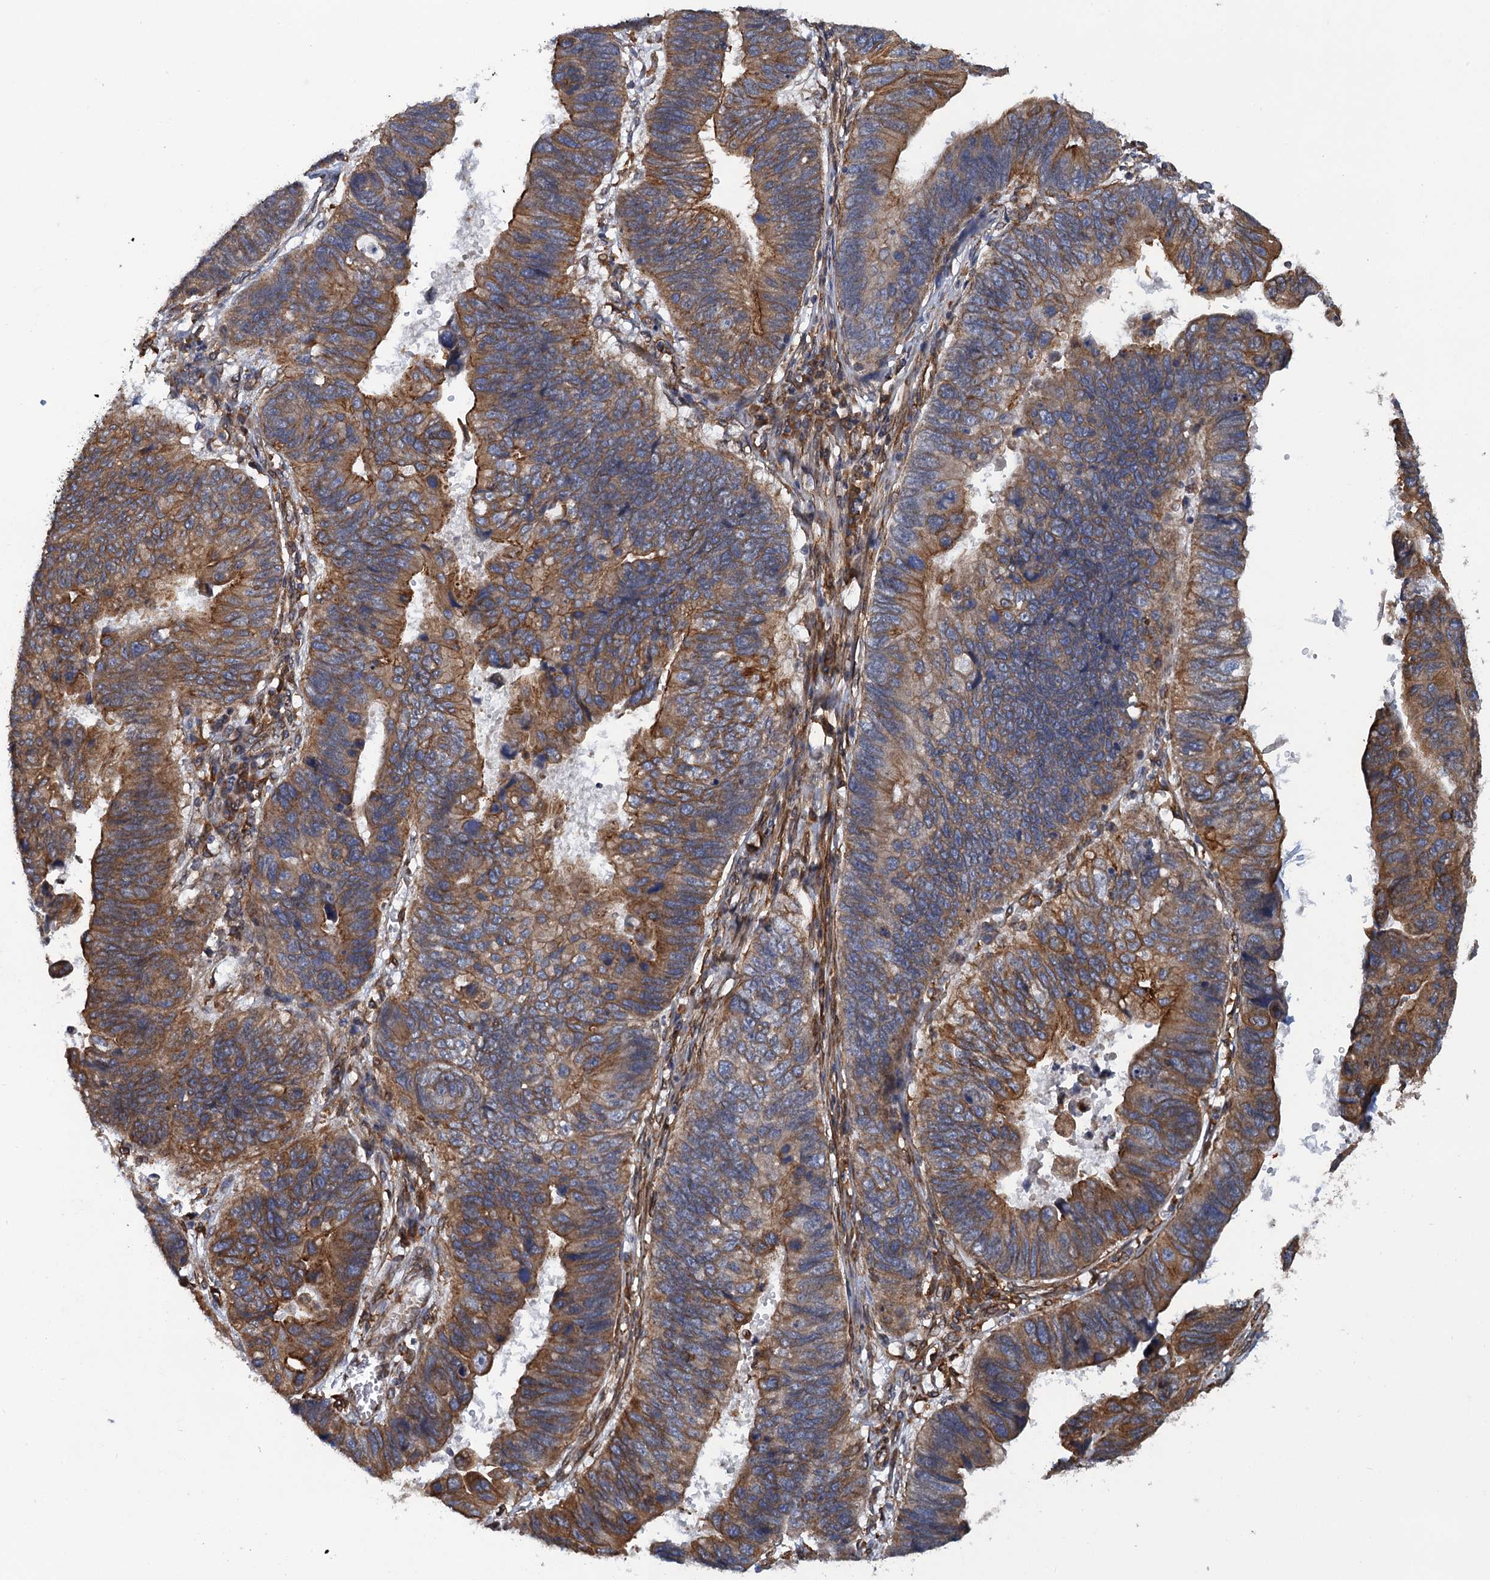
{"staining": {"intensity": "moderate", "quantity": ">75%", "location": "cytoplasmic/membranous"}, "tissue": "stomach cancer", "cell_type": "Tumor cells", "image_type": "cancer", "snomed": [{"axis": "morphology", "description": "Adenocarcinoma, NOS"}, {"axis": "topography", "description": "Stomach"}], "caption": "Human adenocarcinoma (stomach) stained for a protein (brown) shows moderate cytoplasmic/membranous positive expression in about >75% of tumor cells.", "gene": "ARMC5", "patient": {"sex": "male", "age": 59}}